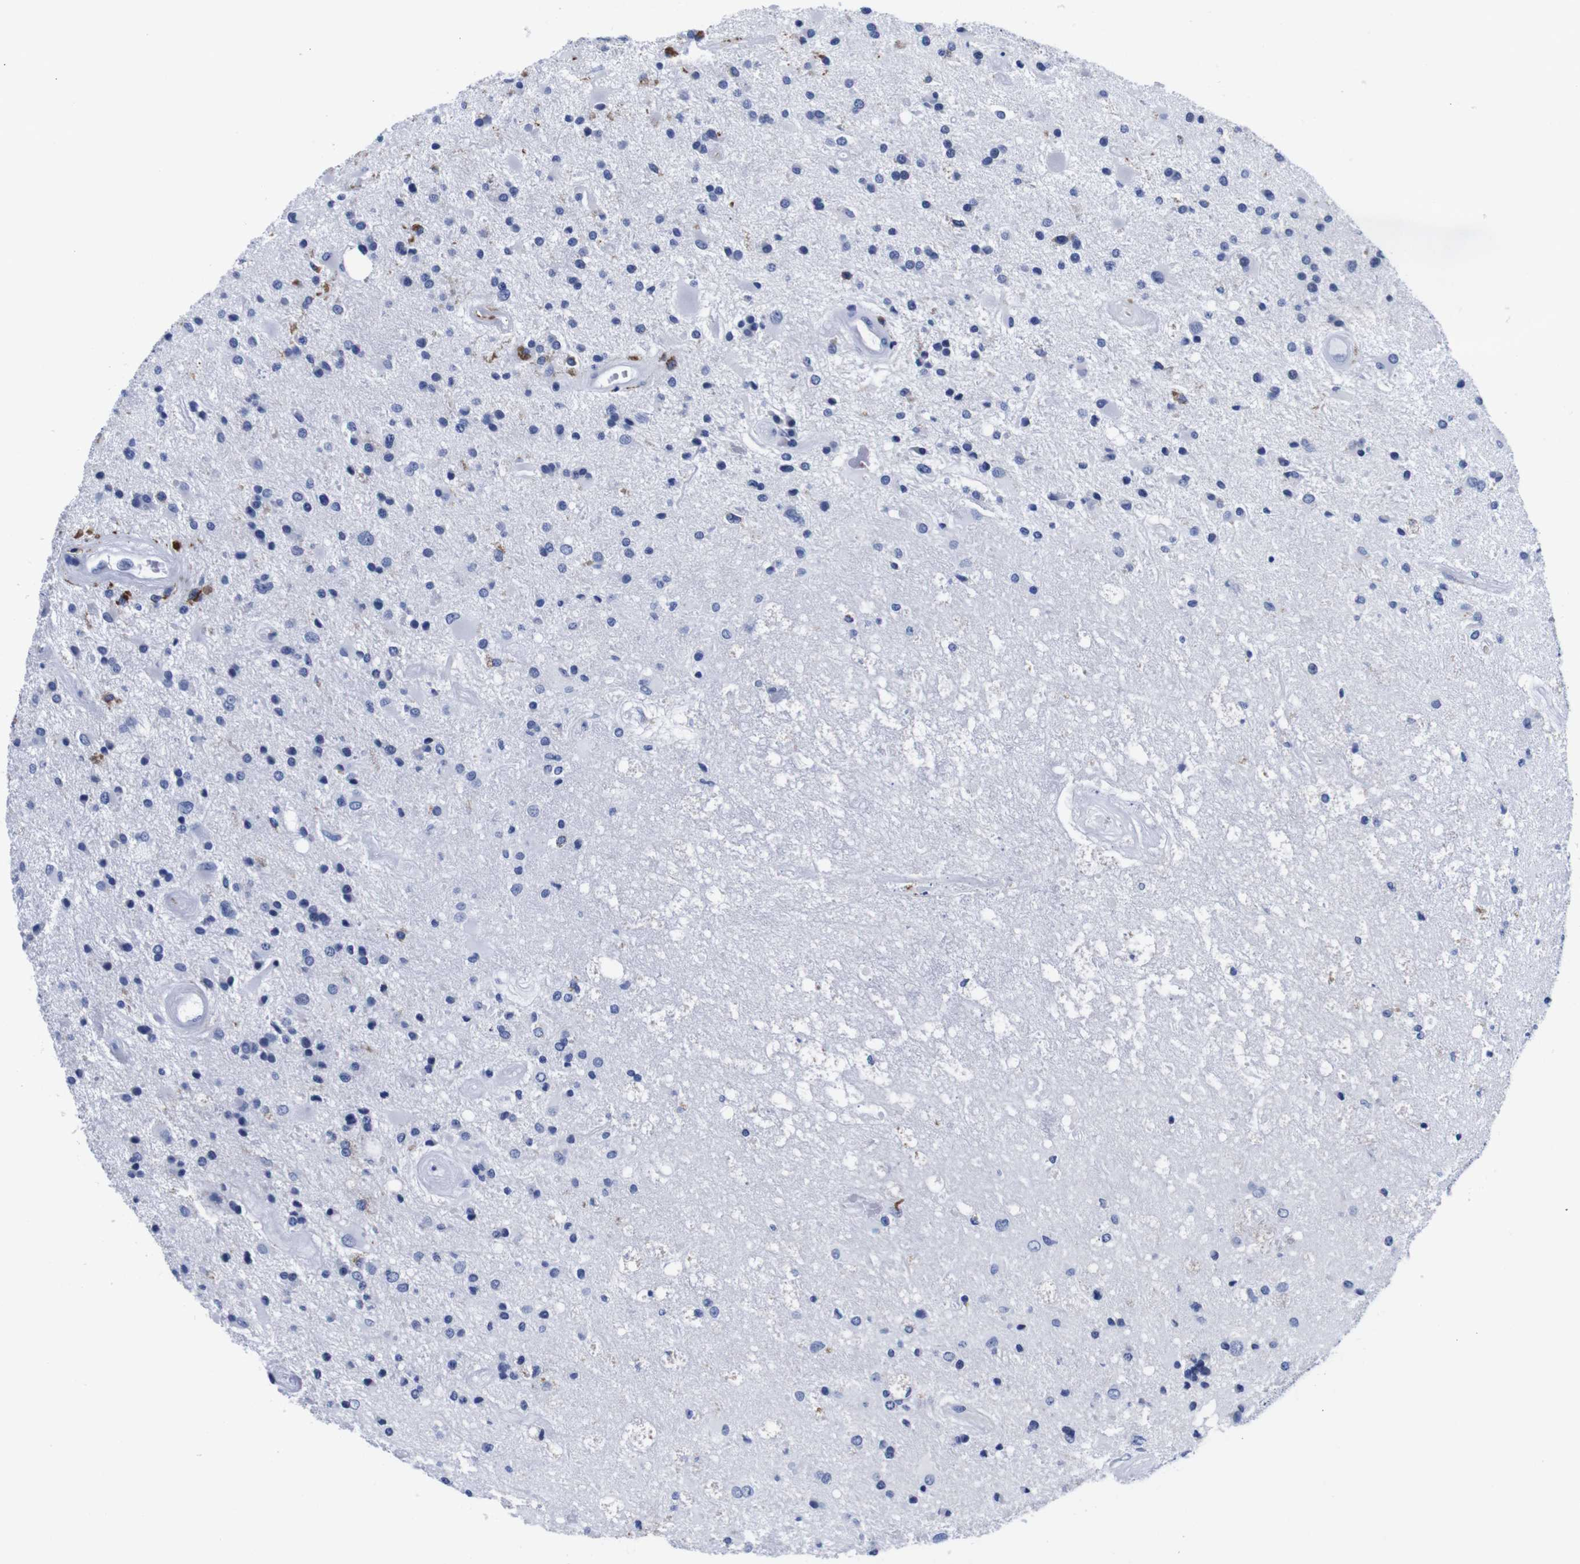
{"staining": {"intensity": "negative", "quantity": "none", "location": "none"}, "tissue": "glioma", "cell_type": "Tumor cells", "image_type": "cancer", "snomed": [{"axis": "morphology", "description": "Glioma, malignant, Low grade"}, {"axis": "topography", "description": "Brain"}], "caption": "DAB immunohistochemical staining of glioma reveals no significant positivity in tumor cells.", "gene": "HLA-DMB", "patient": {"sex": "male", "age": 58}}